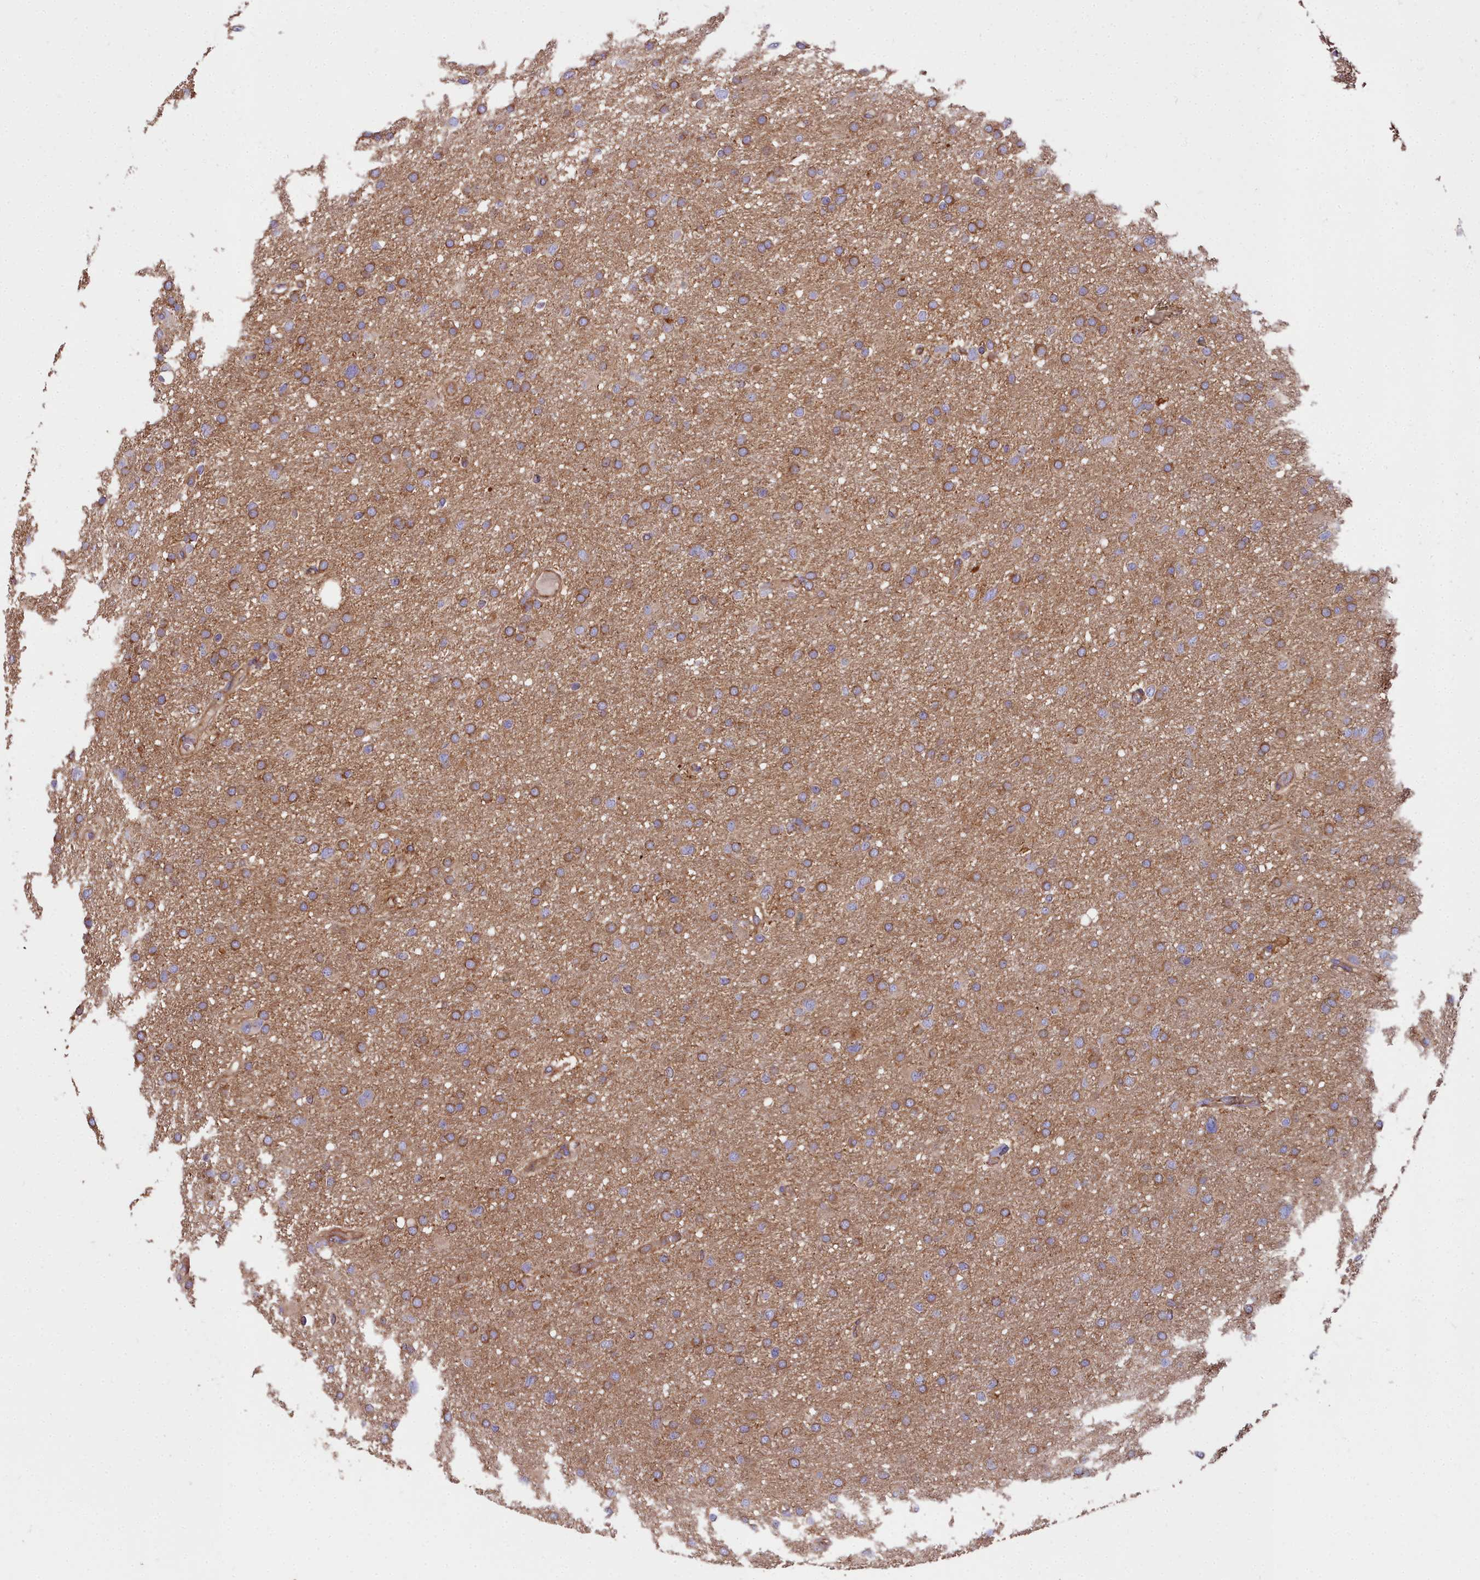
{"staining": {"intensity": "moderate", "quantity": ">75%", "location": "cytoplasmic/membranous"}, "tissue": "glioma", "cell_type": "Tumor cells", "image_type": "cancer", "snomed": [{"axis": "morphology", "description": "Glioma, malignant, High grade"}, {"axis": "topography", "description": "Cerebral cortex"}], "caption": "Tumor cells show medium levels of moderate cytoplasmic/membranous expression in about >75% of cells in glioma.", "gene": "DCTN3", "patient": {"sex": "female", "age": 36}}